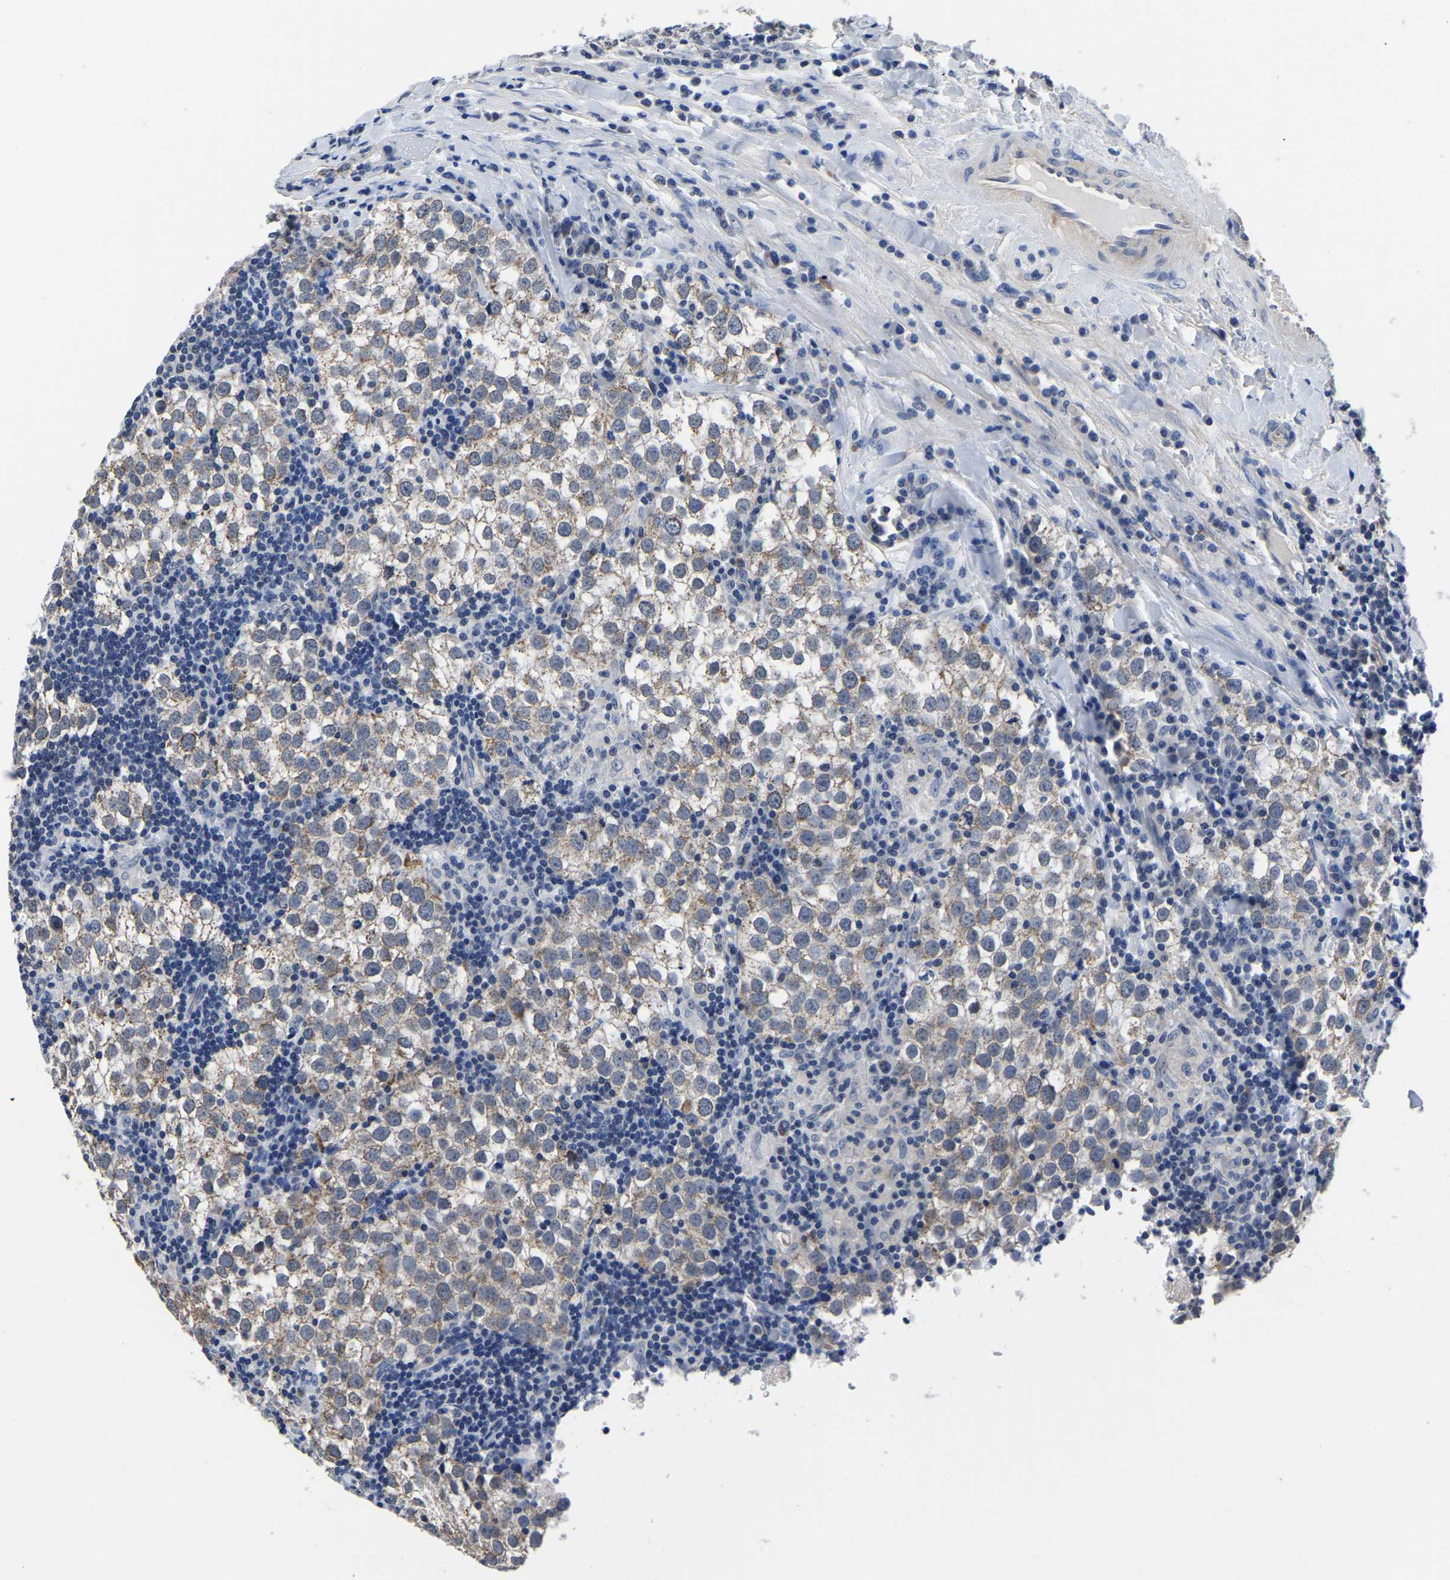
{"staining": {"intensity": "moderate", "quantity": "25%-75%", "location": "cytoplasmic/membranous"}, "tissue": "testis cancer", "cell_type": "Tumor cells", "image_type": "cancer", "snomed": [{"axis": "morphology", "description": "Seminoma, NOS"}, {"axis": "morphology", "description": "Carcinoma, Embryonal, NOS"}, {"axis": "topography", "description": "Testis"}], "caption": "The immunohistochemical stain highlights moderate cytoplasmic/membranous expression in tumor cells of embryonal carcinoma (testis) tissue.", "gene": "FGD5", "patient": {"sex": "male", "age": 36}}